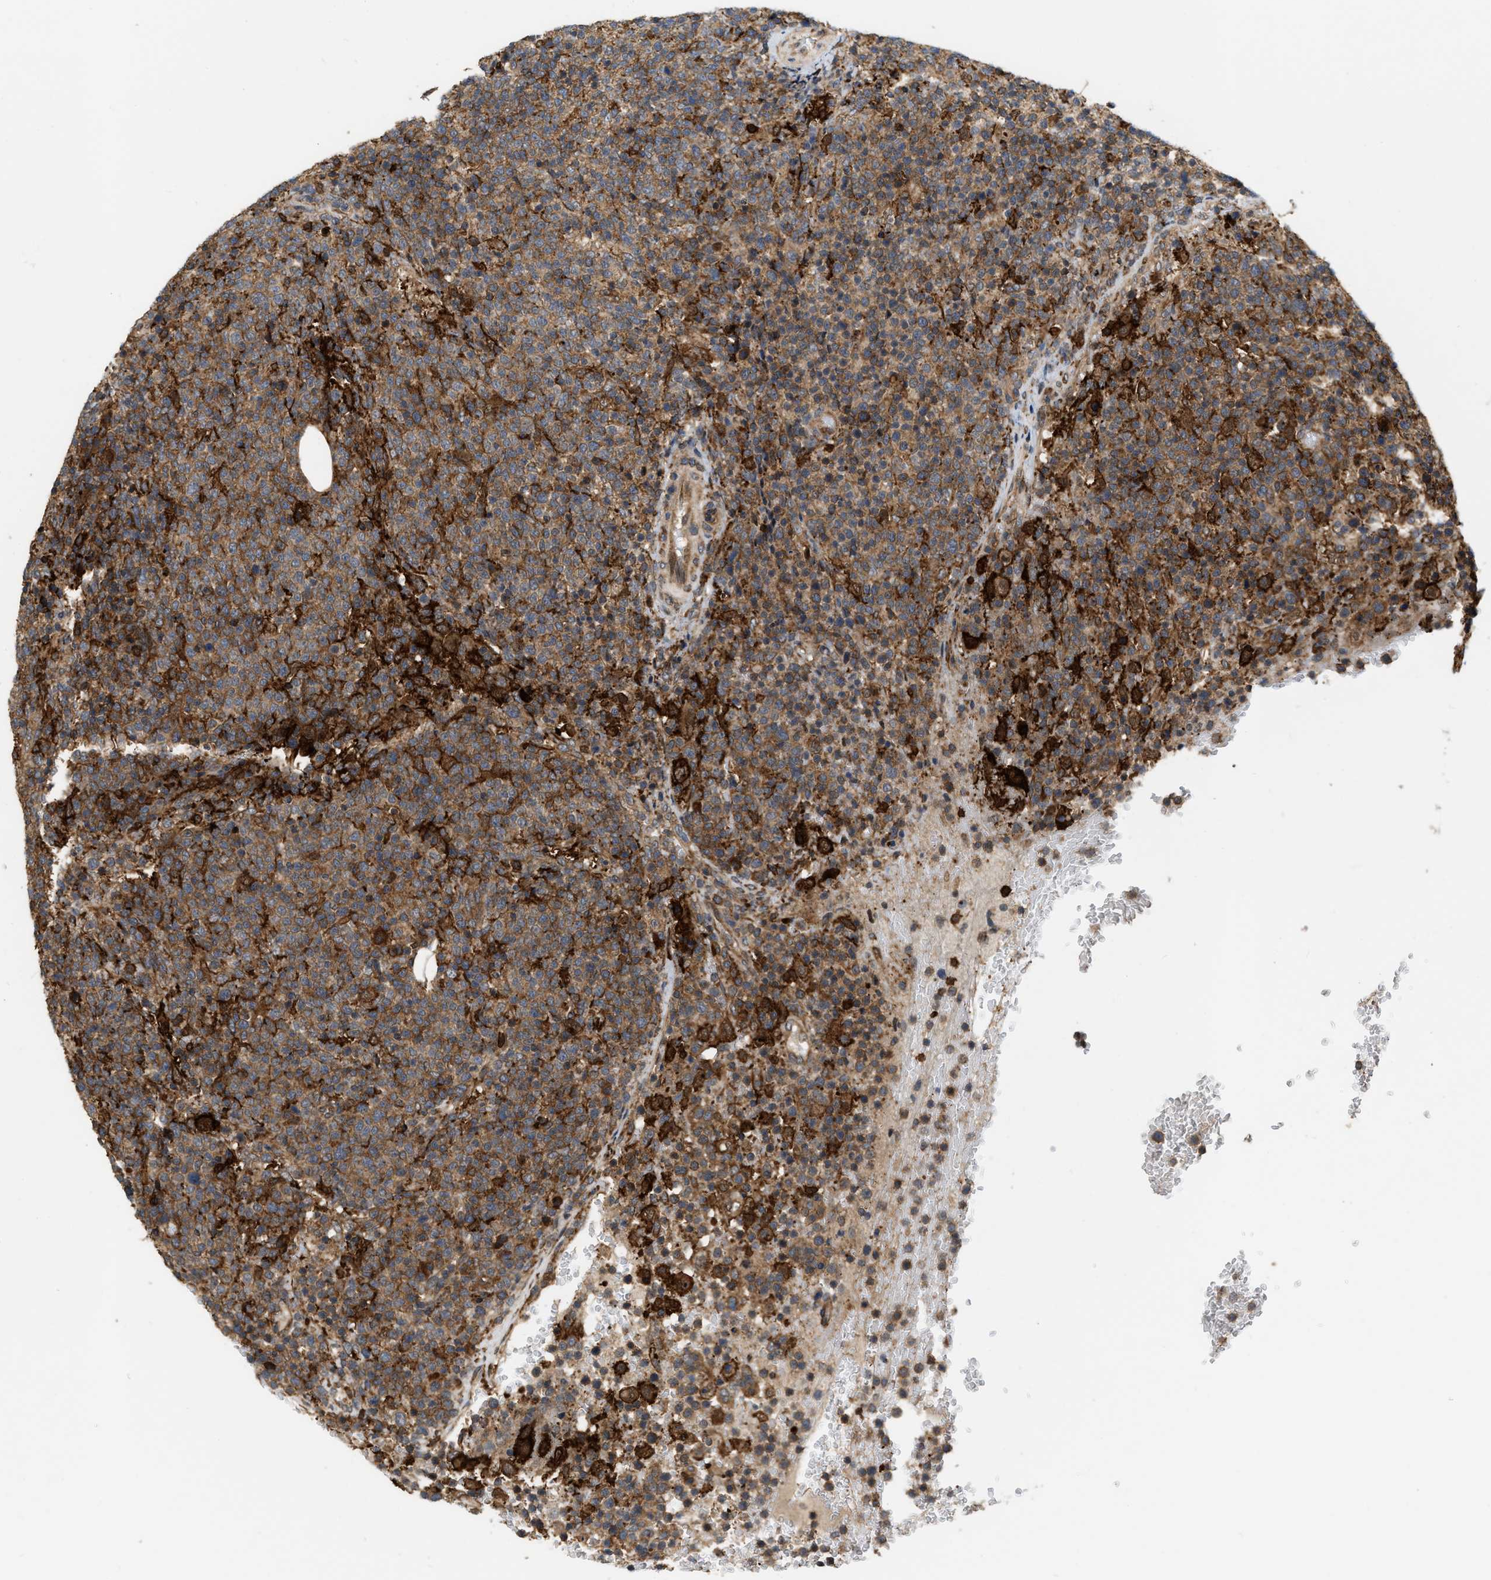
{"staining": {"intensity": "strong", "quantity": ">75%", "location": "cytoplasmic/membranous"}, "tissue": "lymphoma", "cell_type": "Tumor cells", "image_type": "cancer", "snomed": [{"axis": "morphology", "description": "Malignant lymphoma, non-Hodgkin's type, High grade"}, {"axis": "topography", "description": "Lymph node"}], "caption": "Immunohistochemical staining of malignant lymphoma, non-Hodgkin's type (high-grade) exhibits high levels of strong cytoplasmic/membranous staining in approximately >75% of tumor cells.", "gene": "IQCE", "patient": {"sex": "male", "age": 61}}